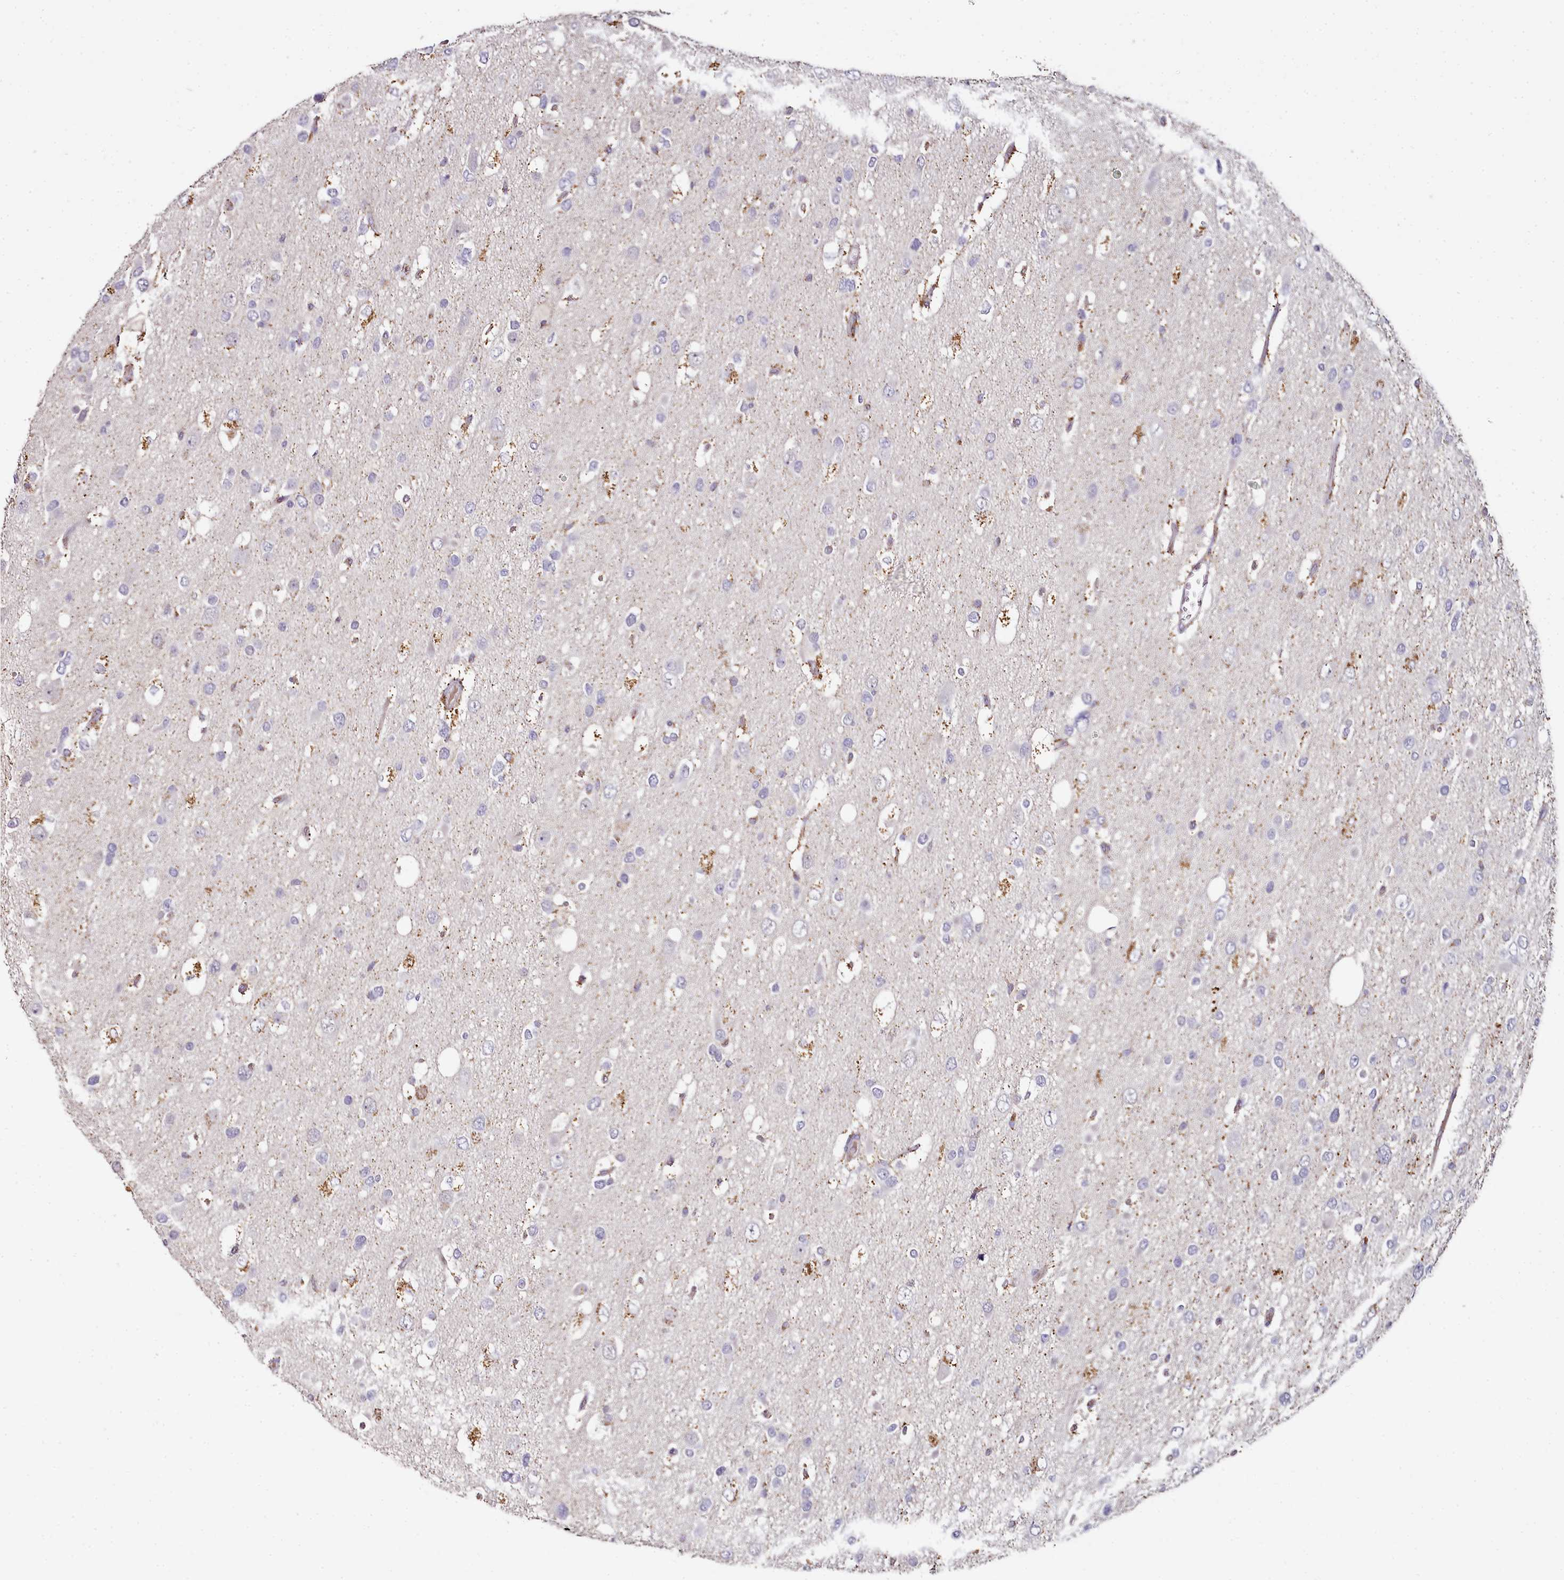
{"staining": {"intensity": "negative", "quantity": "none", "location": "none"}, "tissue": "glioma", "cell_type": "Tumor cells", "image_type": "cancer", "snomed": [{"axis": "morphology", "description": "Glioma, malignant, High grade"}, {"axis": "topography", "description": "Brain"}], "caption": "IHC of high-grade glioma (malignant) shows no positivity in tumor cells.", "gene": "ACSS1", "patient": {"sex": "male", "age": 53}}